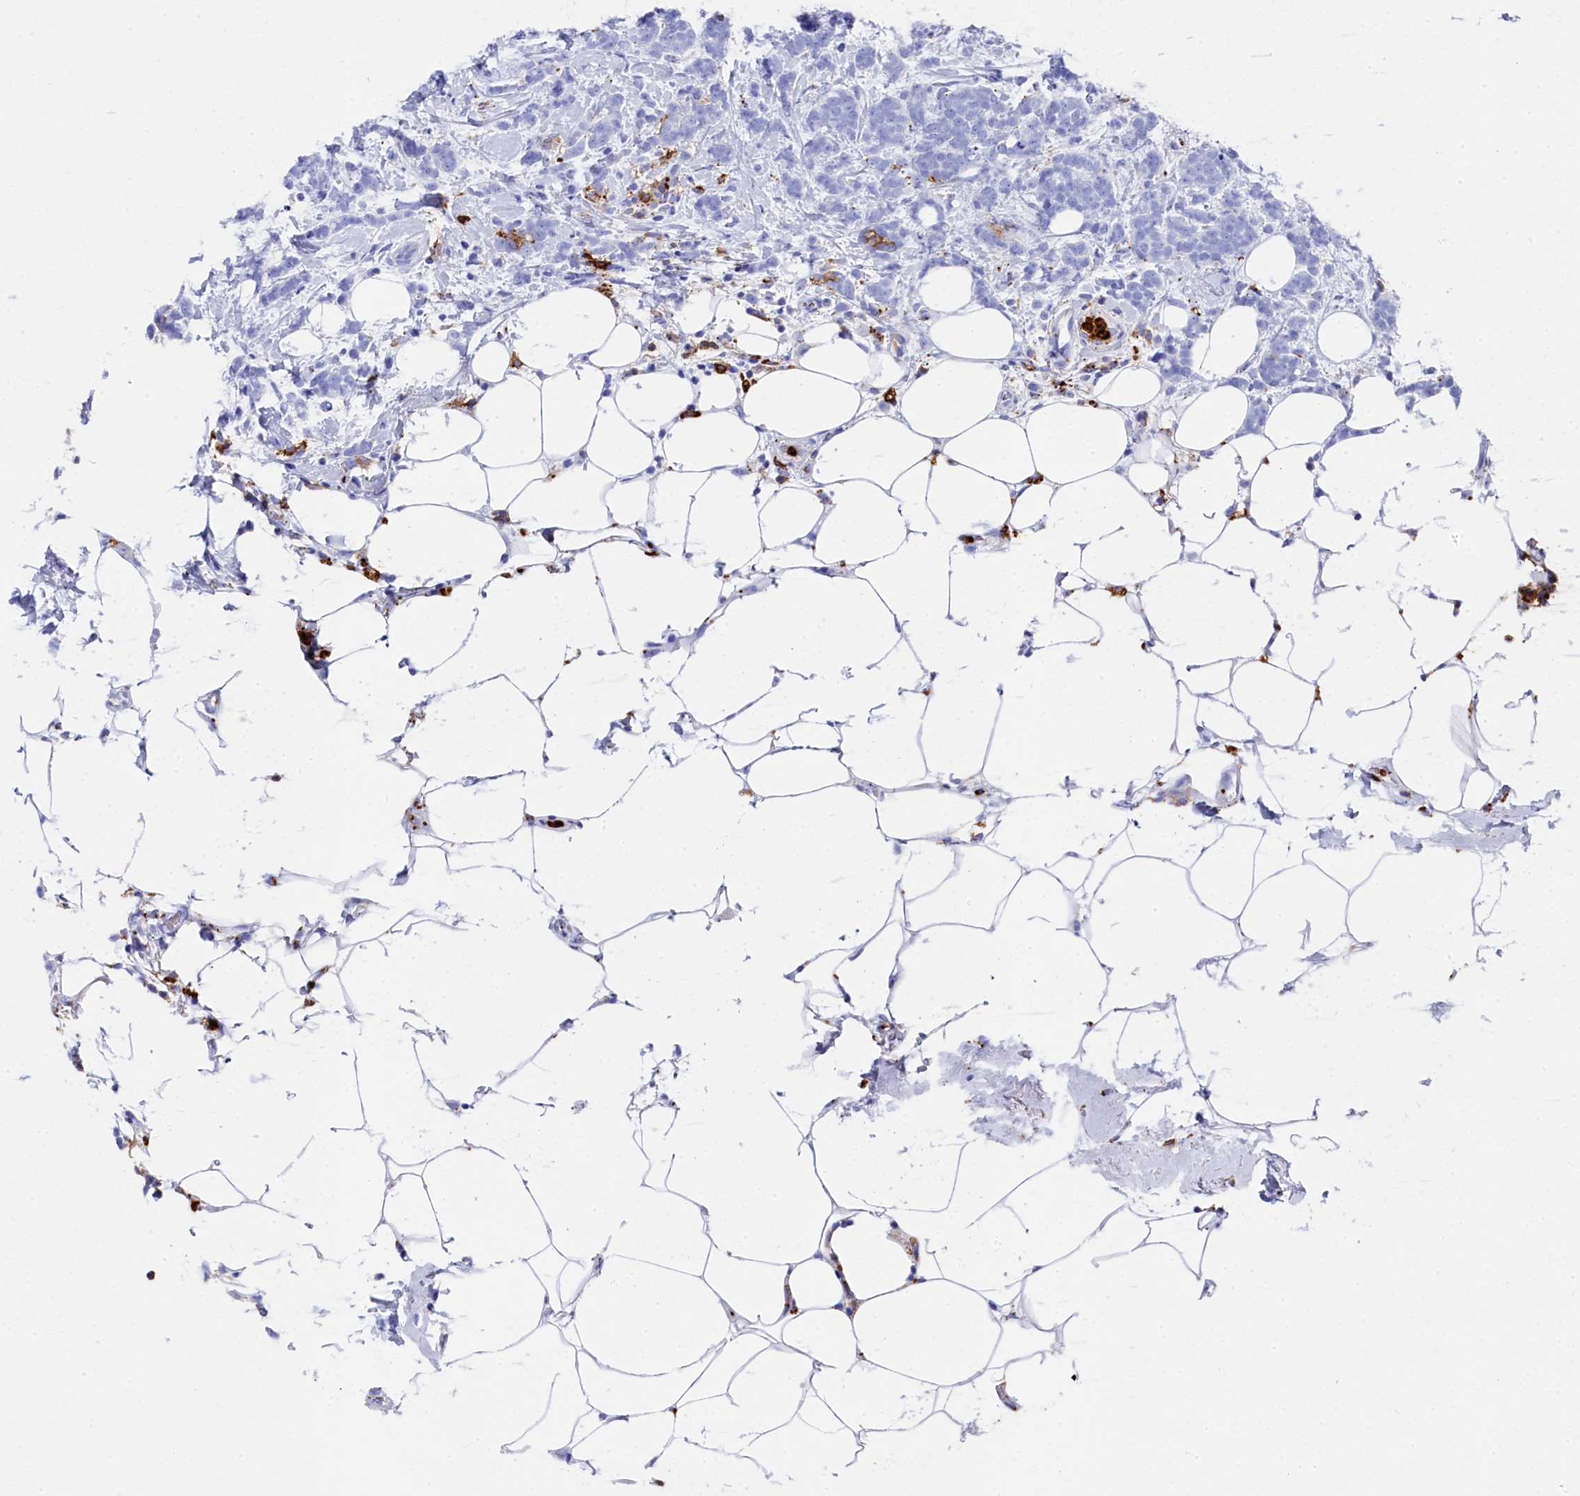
{"staining": {"intensity": "negative", "quantity": "none", "location": "none"}, "tissue": "breast cancer", "cell_type": "Tumor cells", "image_type": "cancer", "snomed": [{"axis": "morphology", "description": "Lobular carcinoma"}, {"axis": "topography", "description": "Breast"}], "caption": "Tumor cells are negative for brown protein staining in breast cancer (lobular carcinoma).", "gene": "PLAC8", "patient": {"sex": "female", "age": 58}}